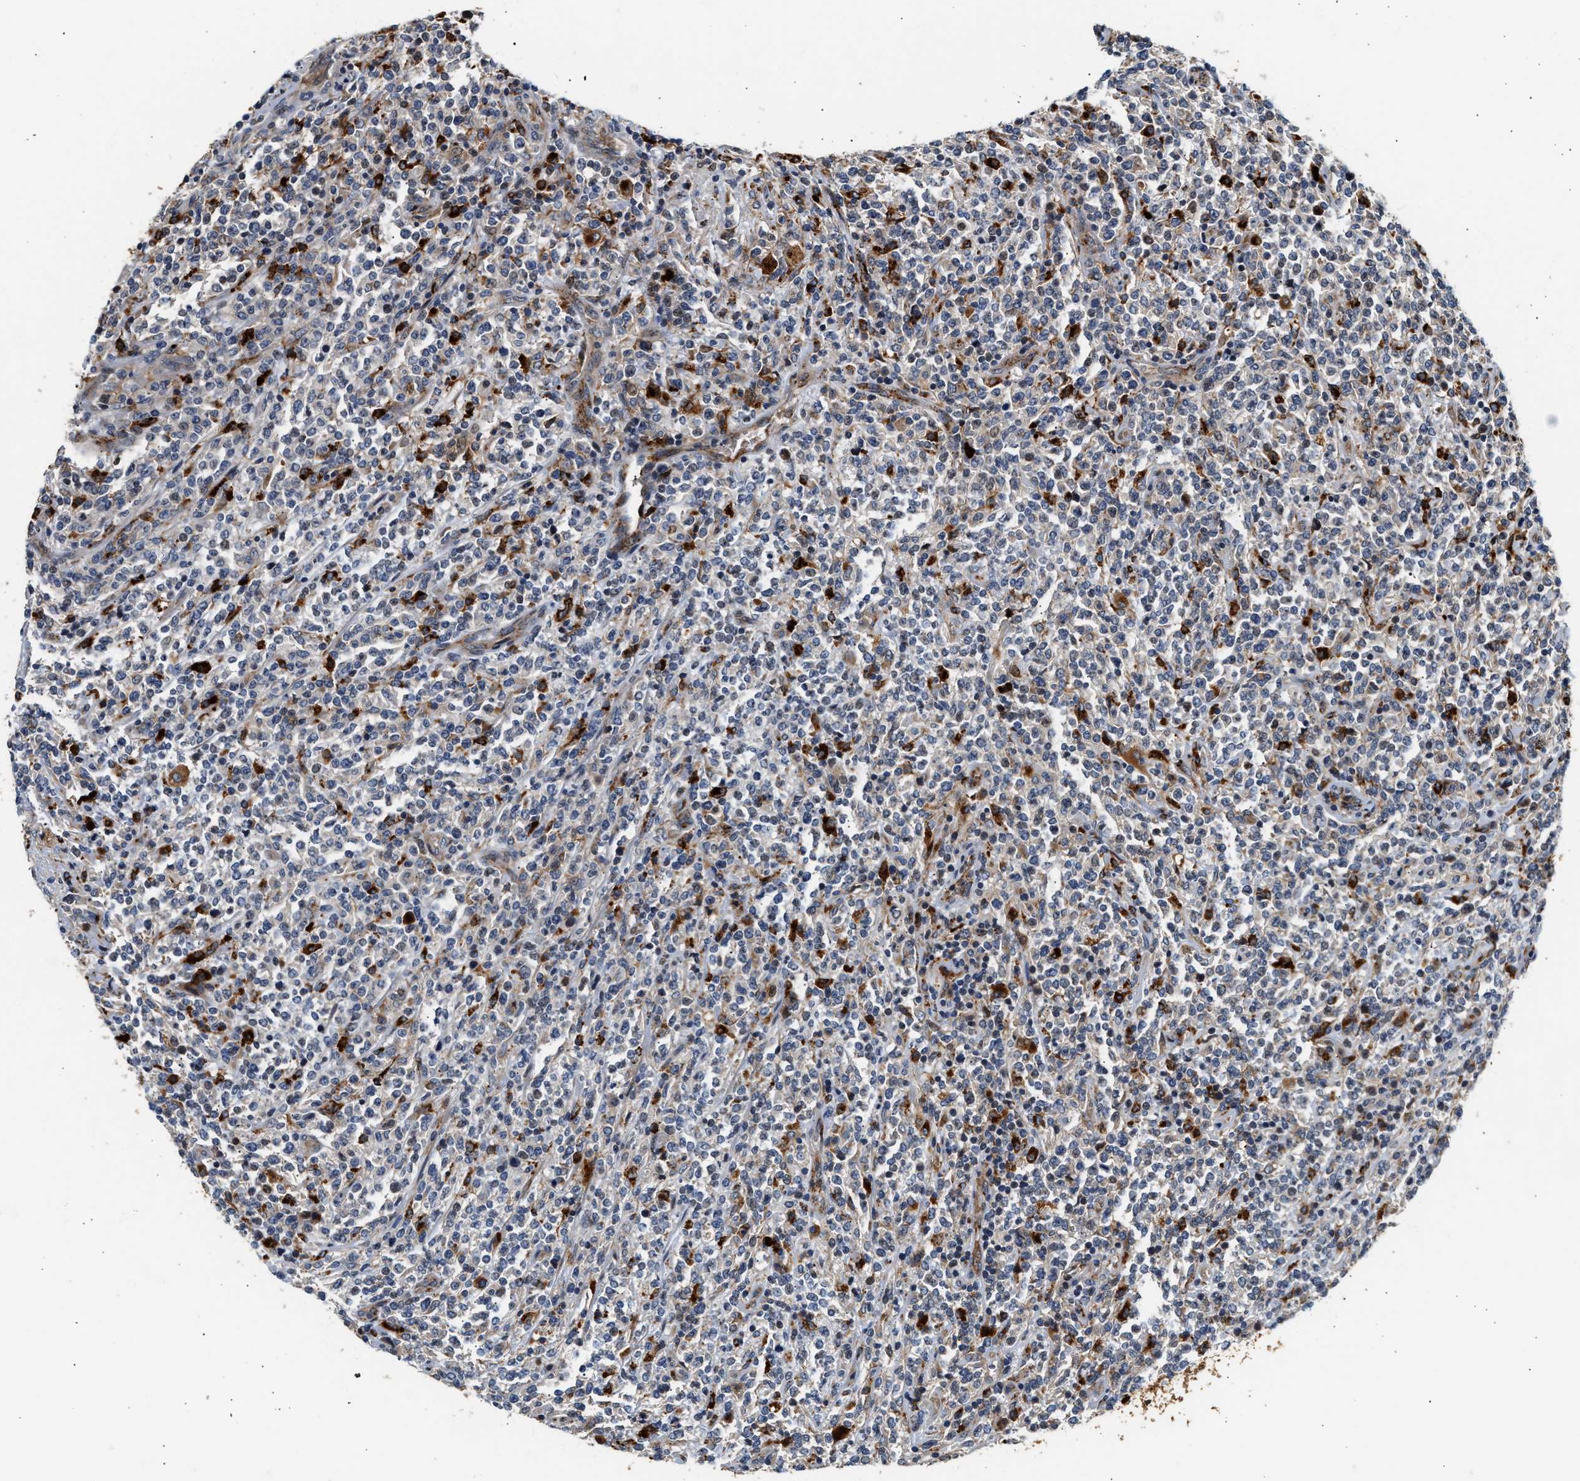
{"staining": {"intensity": "negative", "quantity": "none", "location": "none"}, "tissue": "lymphoma", "cell_type": "Tumor cells", "image_type": "cancer", "snomed": [{"axis": "morphology", "description": "Malignant lymphoma, non-Hodgkin's type, High grade"}, {"axis": "topography", "description": "Soft tissue"}], "caption": "Lymphoma was stained to show a protein in brown. There is no significant positivity in tumor cells.", "gene": "PLD3", "patient": {"sex": "male", "age": 18}}